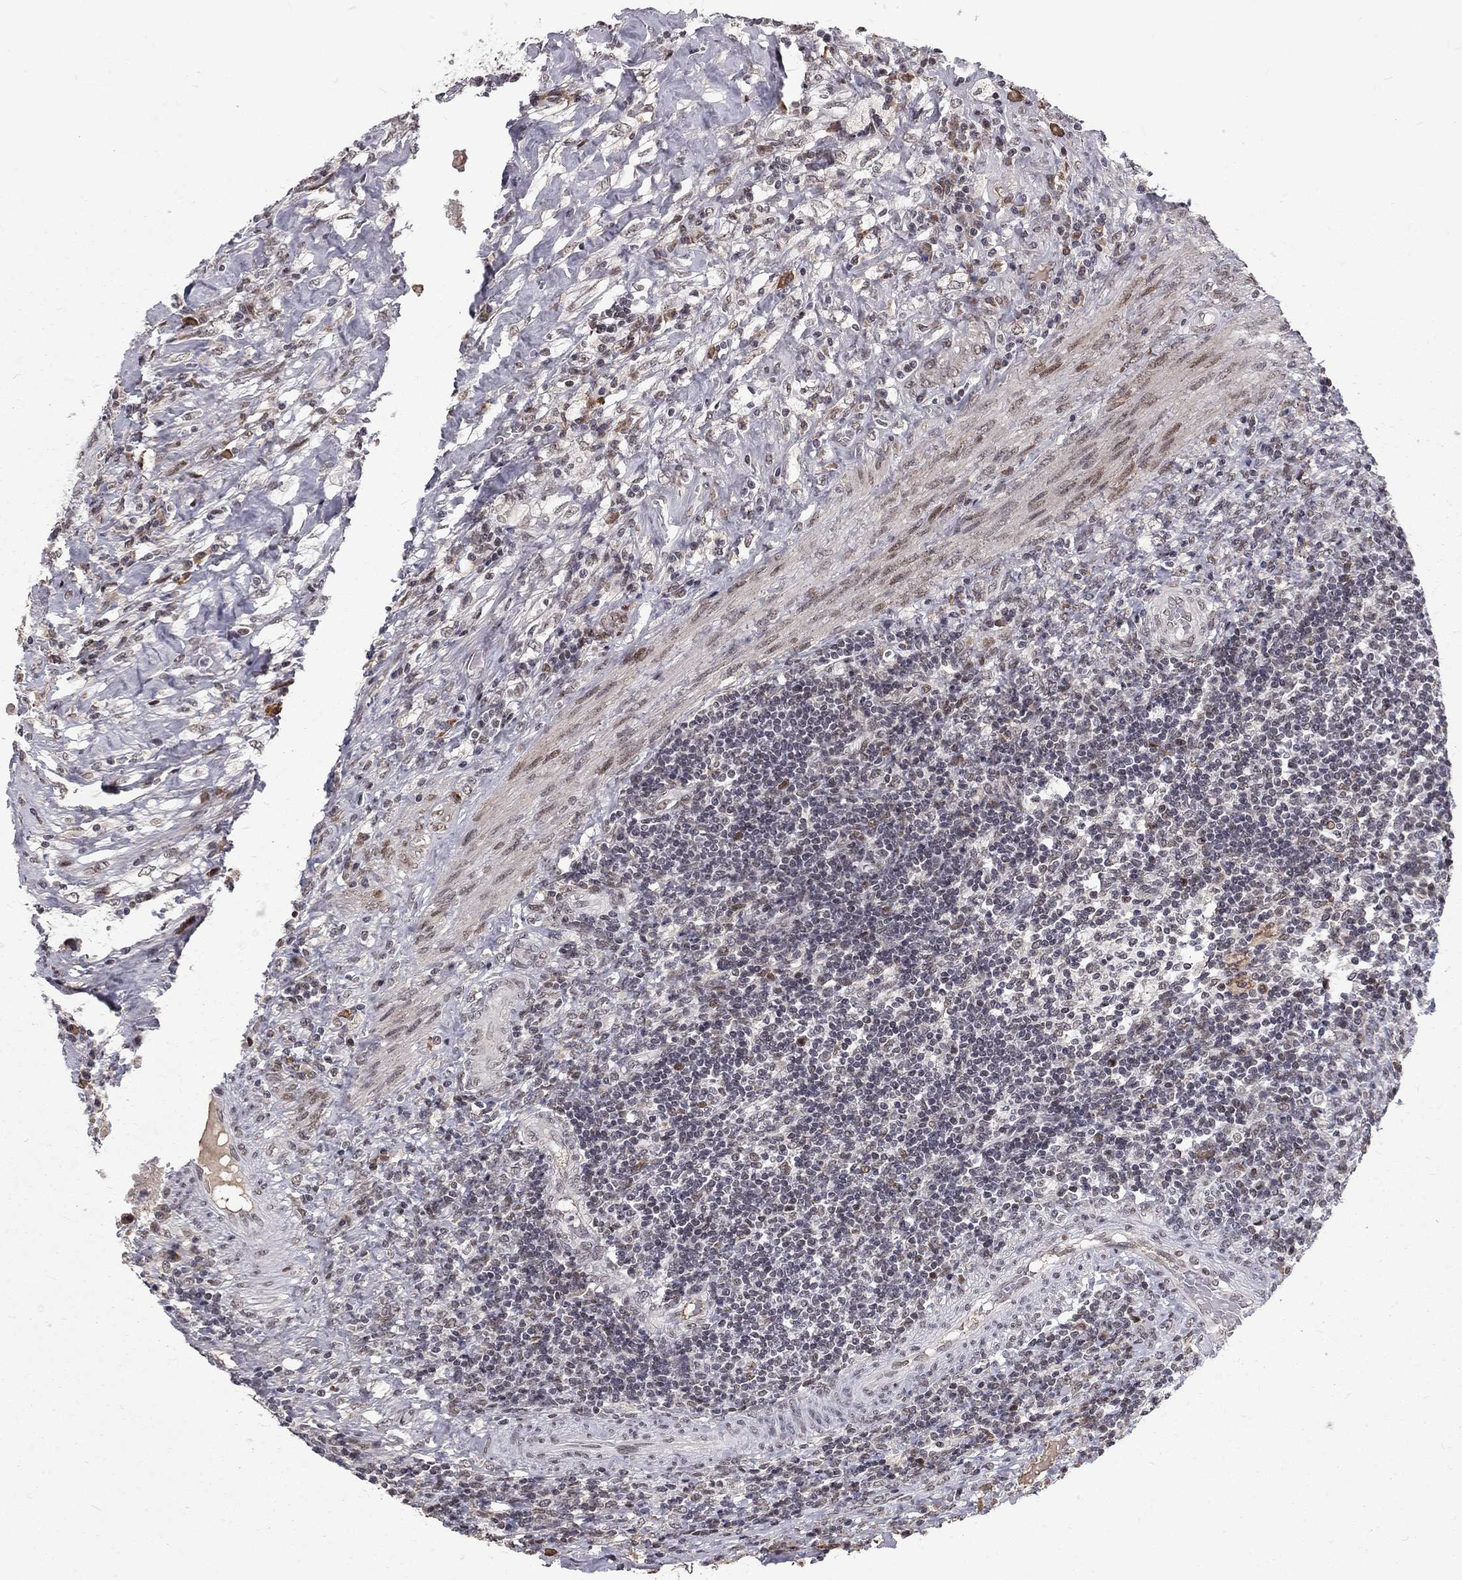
{"staining": {"intensity": "negative", "quantity": "none", "location": "none"}, "tissue": "testis cancer", "cell_type": "Tumor cells", "image_type": "cancer", "snomed": [{"axis": "morphology", "description": "Necrosis, NOS"}, {"axis": "morphology", "description": "Carcinoma, Embryonal, NOS"}, {"axis": "topography", "description": "Testis"}], "caption": "IHC histopathology image of neoplastic tissue: human testis cancer stained with DAB demonstrates no significant protein expression in tumor cells. (DAB (3,3'-diaminobenzidine) immunohistochemistry visualized using brightfield microscopy, high magnification).", "gene": "TCEAL1", "patient": {"sex": "male", "age": 19}}